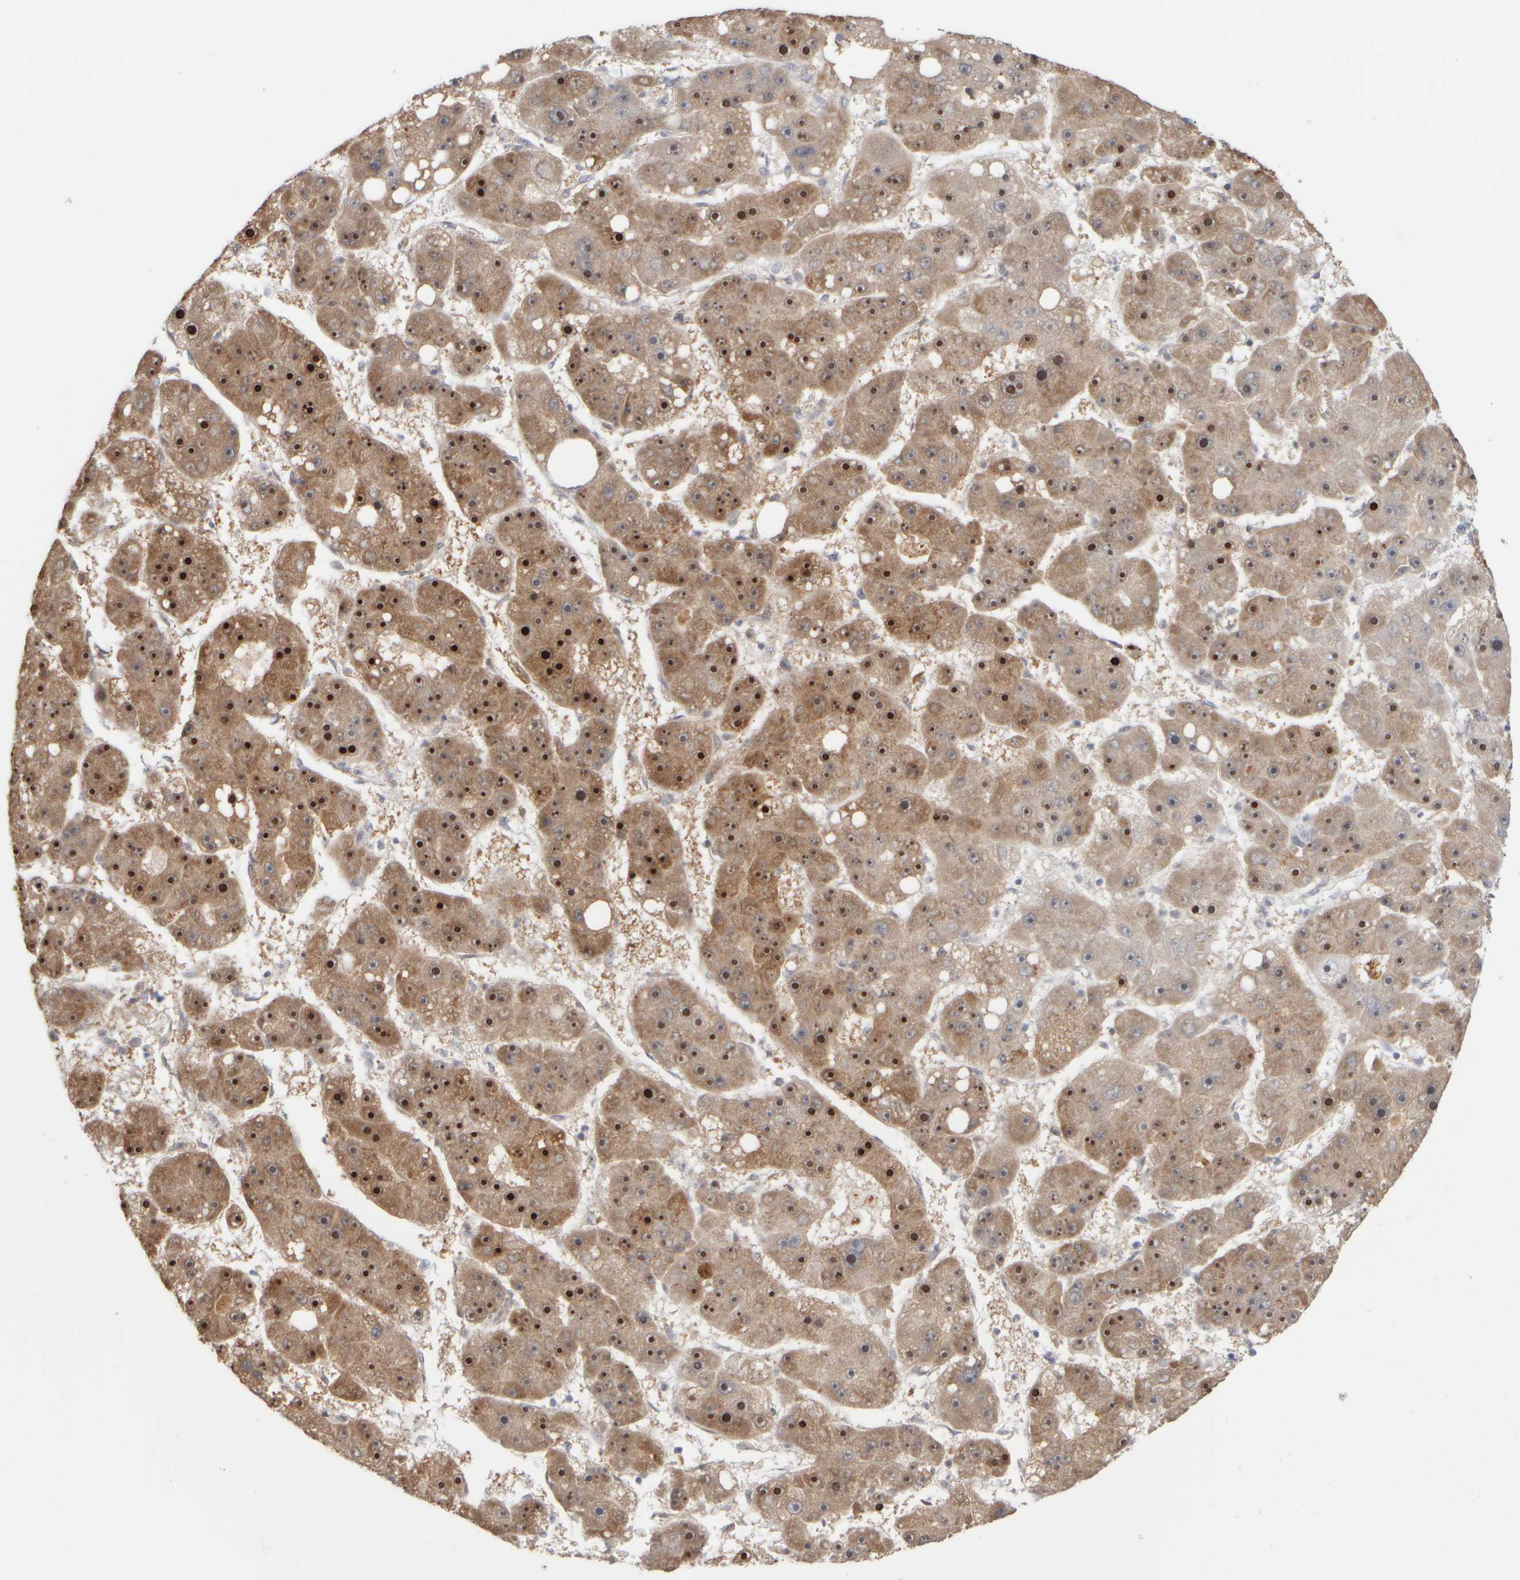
{"staining": {"intensity": "strong", "quantity": ">75%", "location": "cytoplasmic/membranous,nuclear"}, "tissue": "liver cancer", "cell_type": "Tumor cells", "image_type": "cancer", "snomed": [{"axis": "morphology", "description": "Carcinoma, Hepatocellular, NOS"}, {"axis": "topography", "description": "Liver"}], "caption": "The micrograph exhibits a brown stain indicating the presence of a protein in the cytoplasmic/membranous and nuclear of tumor cells in liver cancer (hepatocellular carcinoma).", "gene": "DCXR", "patient": {"sex": "female", "age": 61}}